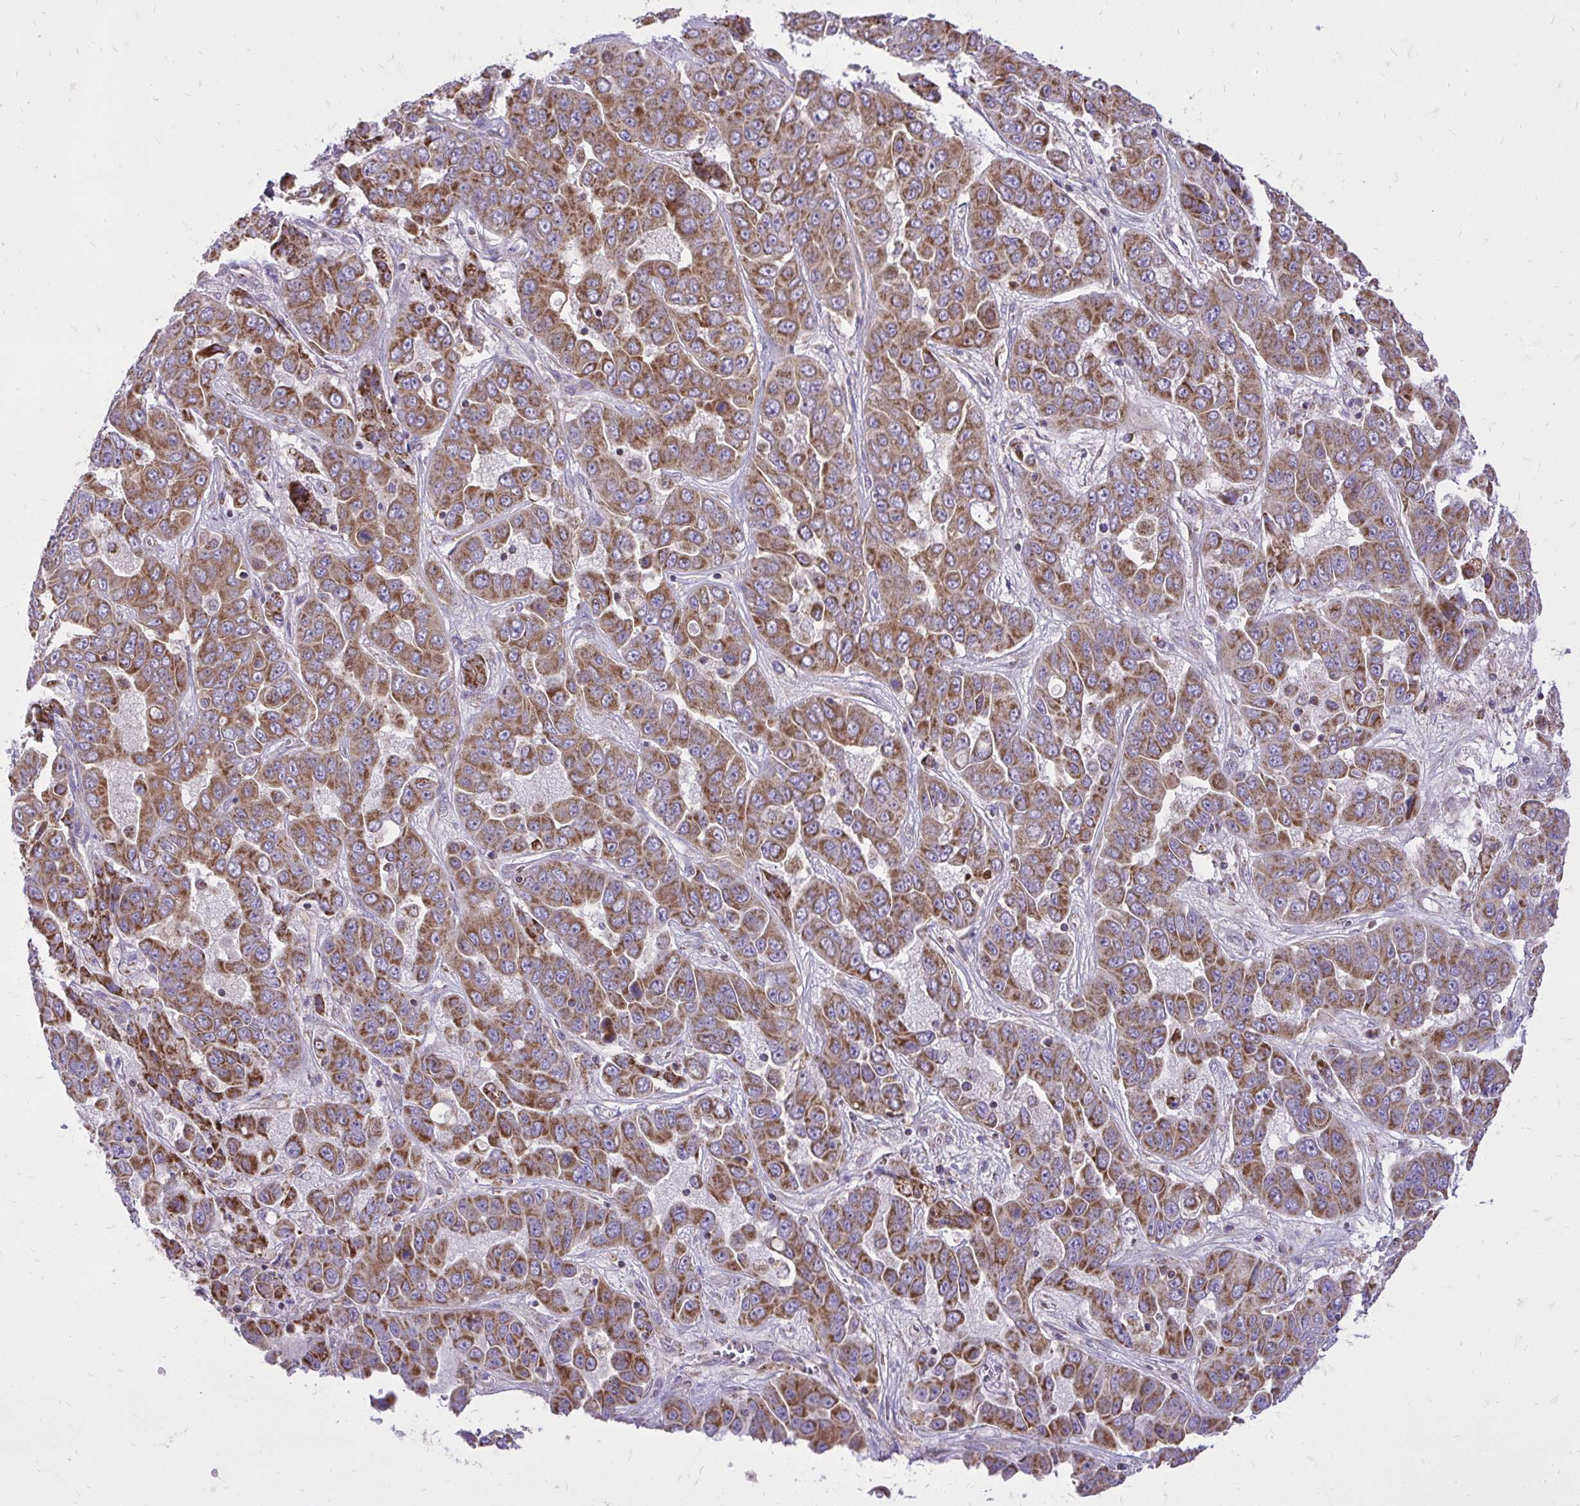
{"staining": {"intensity": "moderate", "quantity": ">75%", "location": "cytoplasmic/membranous"}, "tissue": "liver cancer", "cell_type": "Tumor cells", "image_type": "cancer", "snomed": [{"axis": "morphology", "description": "Cholangiocarcinoma"}, {"axis": "topography", "description": "Liver"}], "caption": "This histopathology image exhibits immunohistochemistry staining of human cholangiocarcinoma (liver), with medium moderate cytoplasmic/membranous expression in about >75% of tumor cells.", "gene": "SPTBN2", "patient": {"sex": "female", "age": 52}}